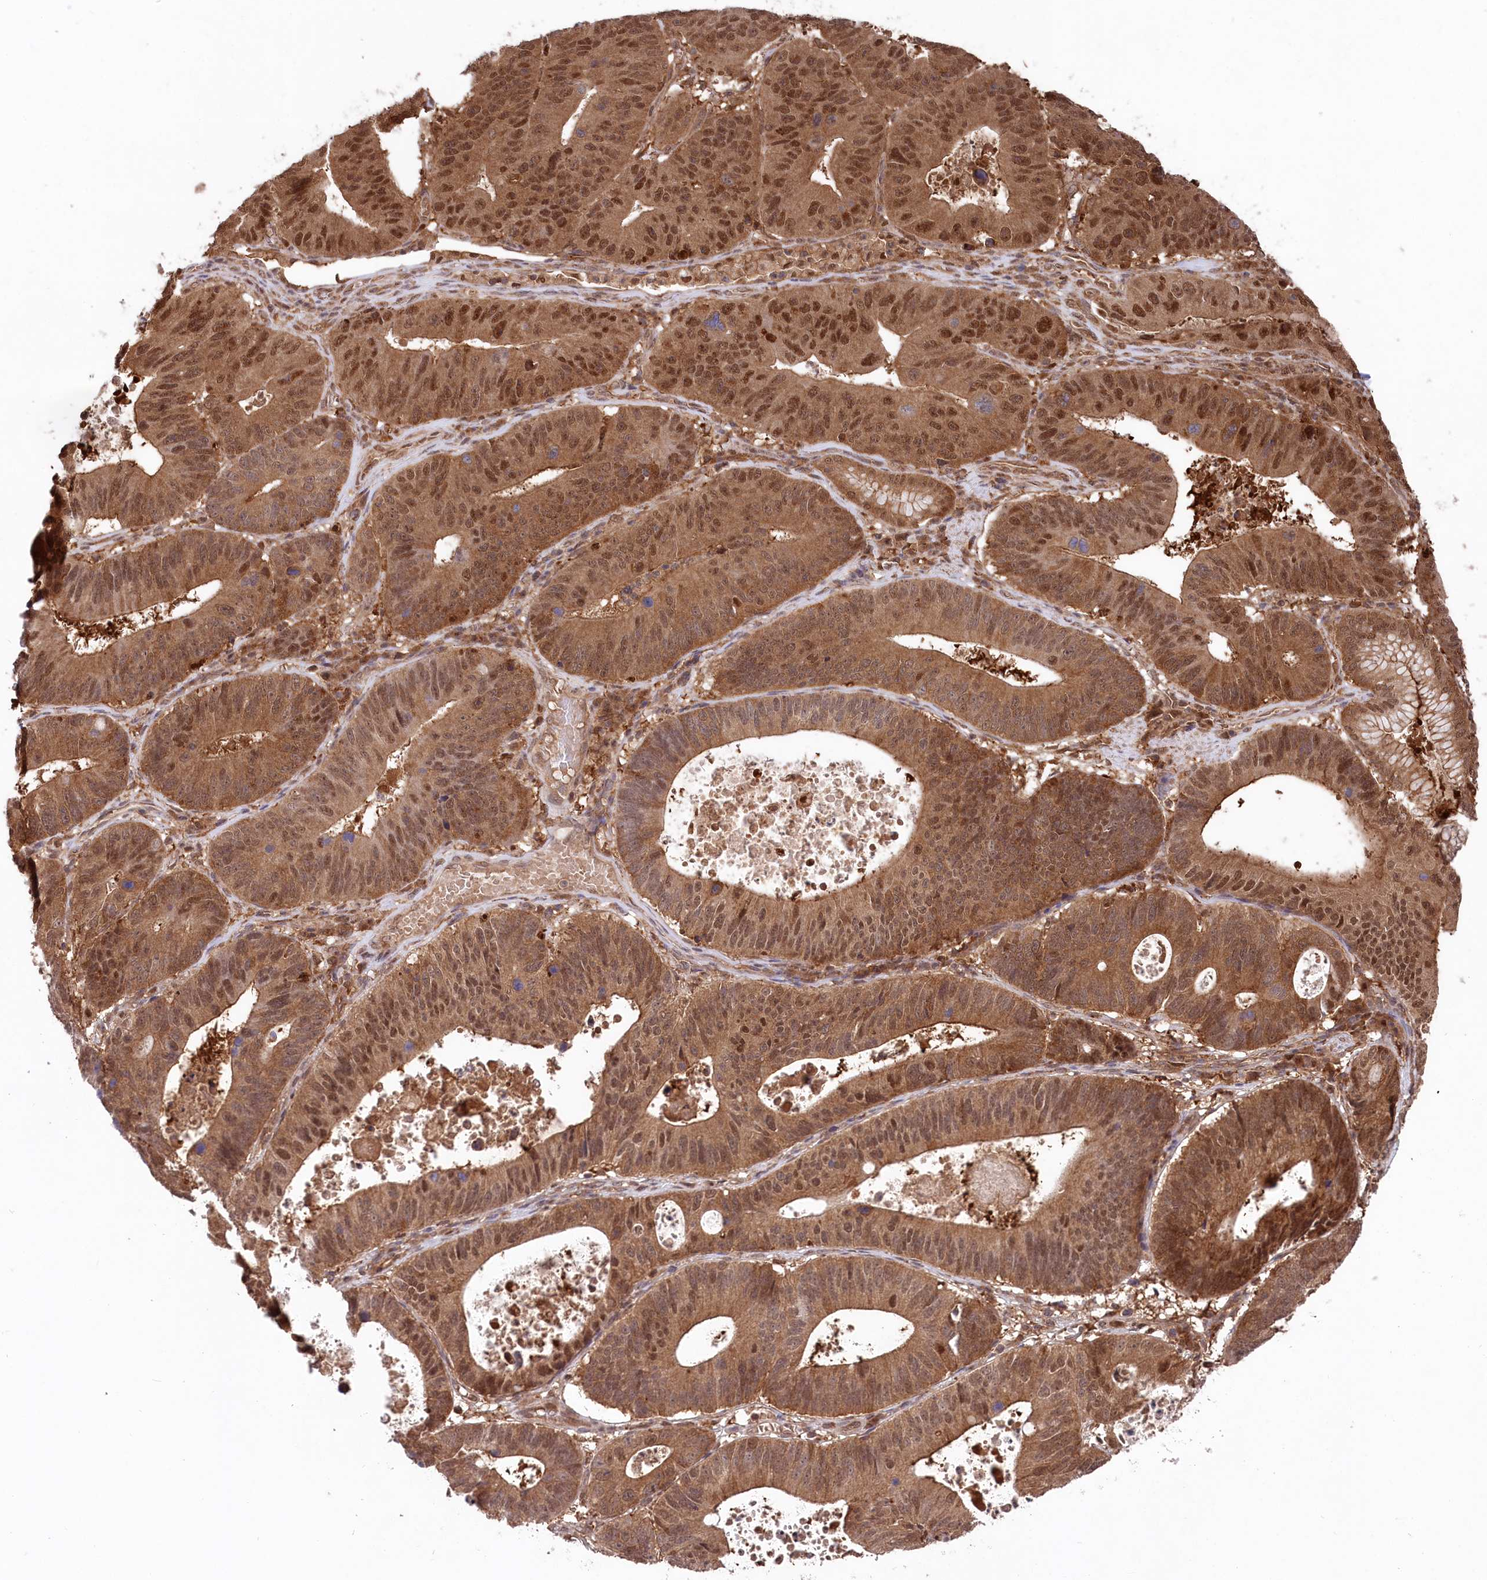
{"staining": {"intensity": "strong", "quantity": ">75%", "location": "cytoplasmic/membranous,nuclear"}, "tissue": "stomach cancer", "cell_type": "Tumor cells", "image_type": "cancer", "snomed": [{"axis": "morphology", "description": "Adenocarcinoma, NOS"}, {"axis": "topography", "description": "Stomach"}], "caption": "Immunohistochemistry (IHC) staining of stomach cancer, which displays high levels of strong cytoplasmic/membranous and nuclear staining in approximately >75% of tumor cells indicating strong cytoplasmic/membranous and nuclear protein expression. The staining was performed using DAB (brown) for protein detection and nuclei were counterstained in hematoxylin (blue).", "gene": "PSMA1", "patient": {"sex": "male", "age": 59}}